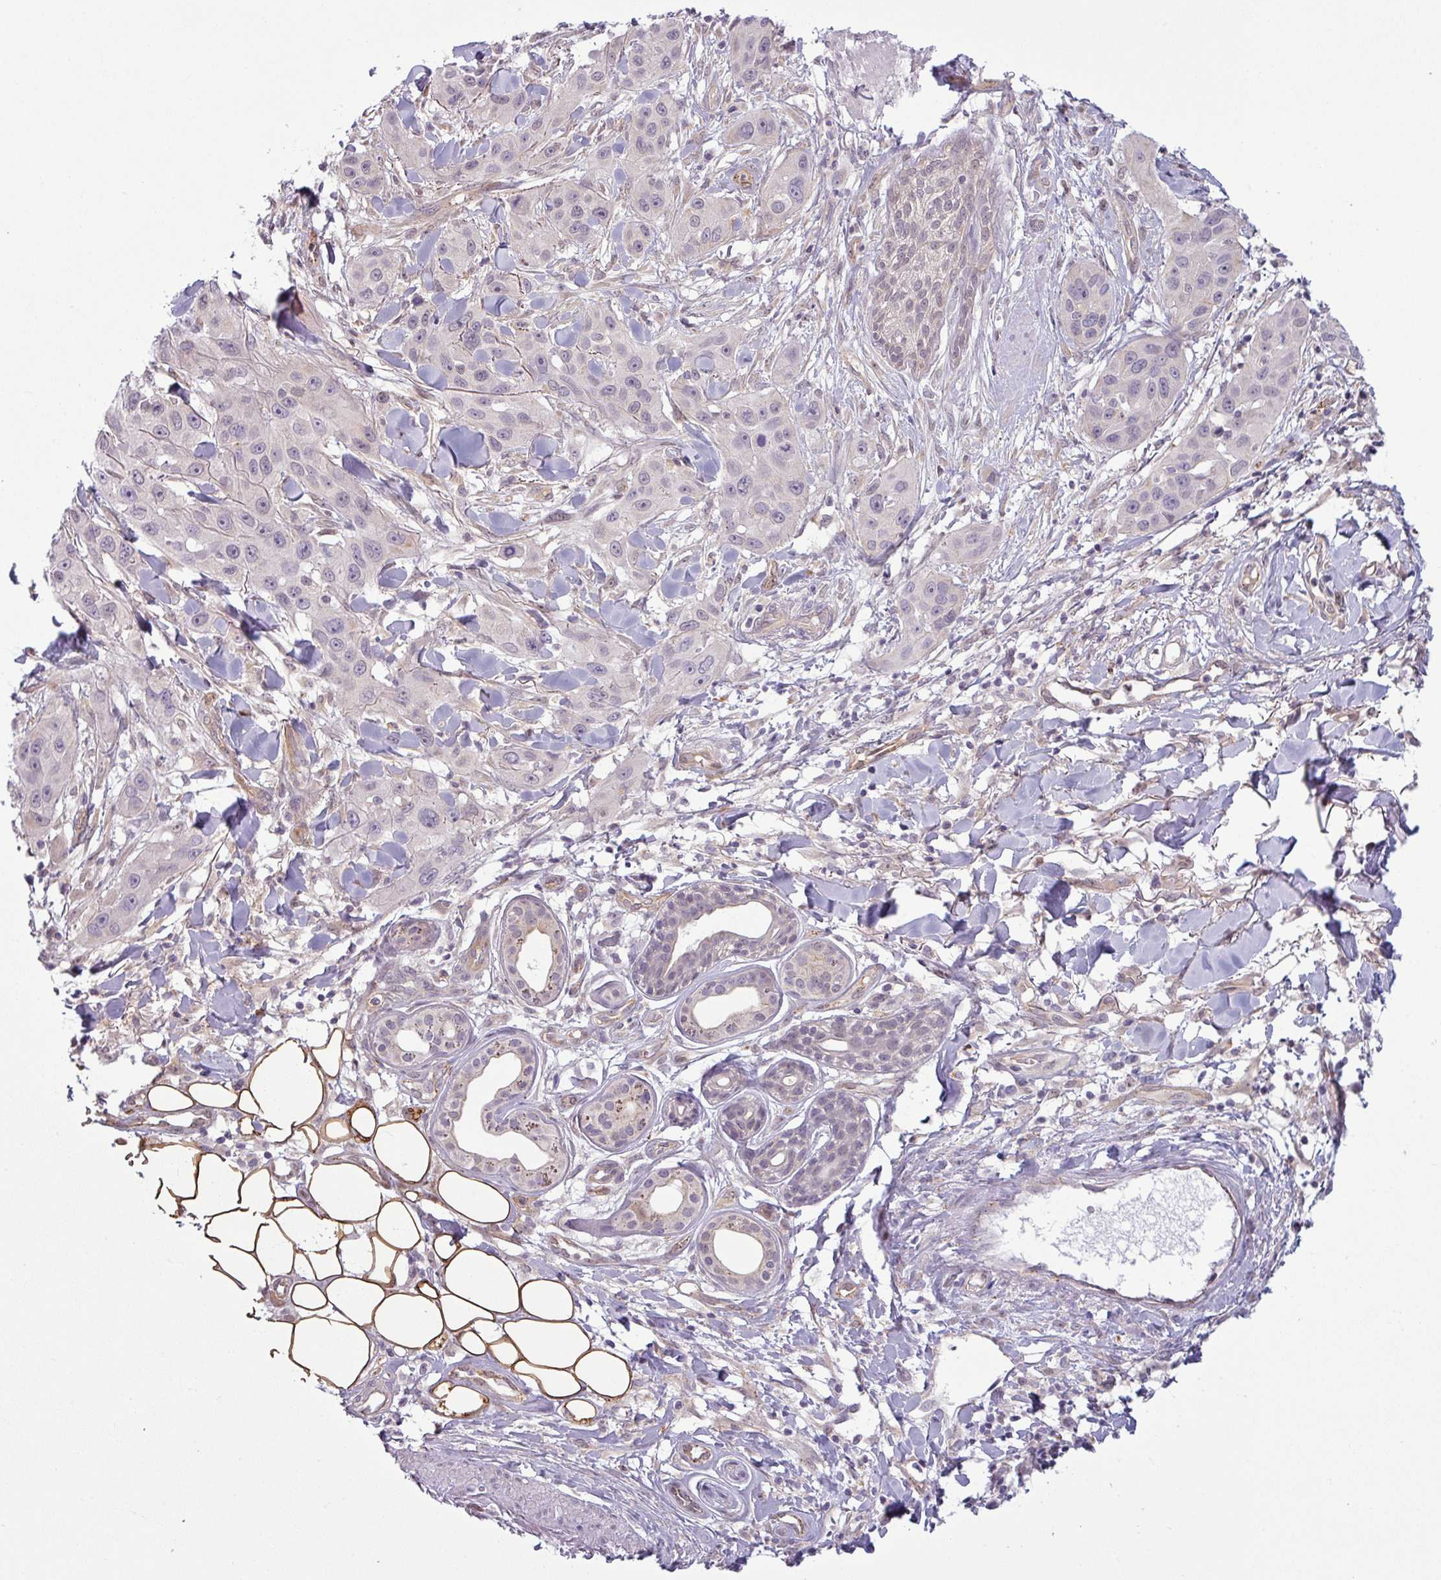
{"staining": {"intensity": "weak", "quantity": "<25%", "location": "nuclear"}, "tissue": "skin cancer", "cell_type": "Tumor cells", "image_type": "cancer", "snomed": [{"axis": "morphology", "description": "Squamous cell carcinoma, NOS"}, {"axis": "topography", "description": "Skin"}], "caption": "High power microscopy micrograph of an immunohistochemistry histopathology image of skin cancer, revealing no significant positivity in tumor cells.", "gene": "CCDC144A", "patient": {"sex": "male", "age": 63}}